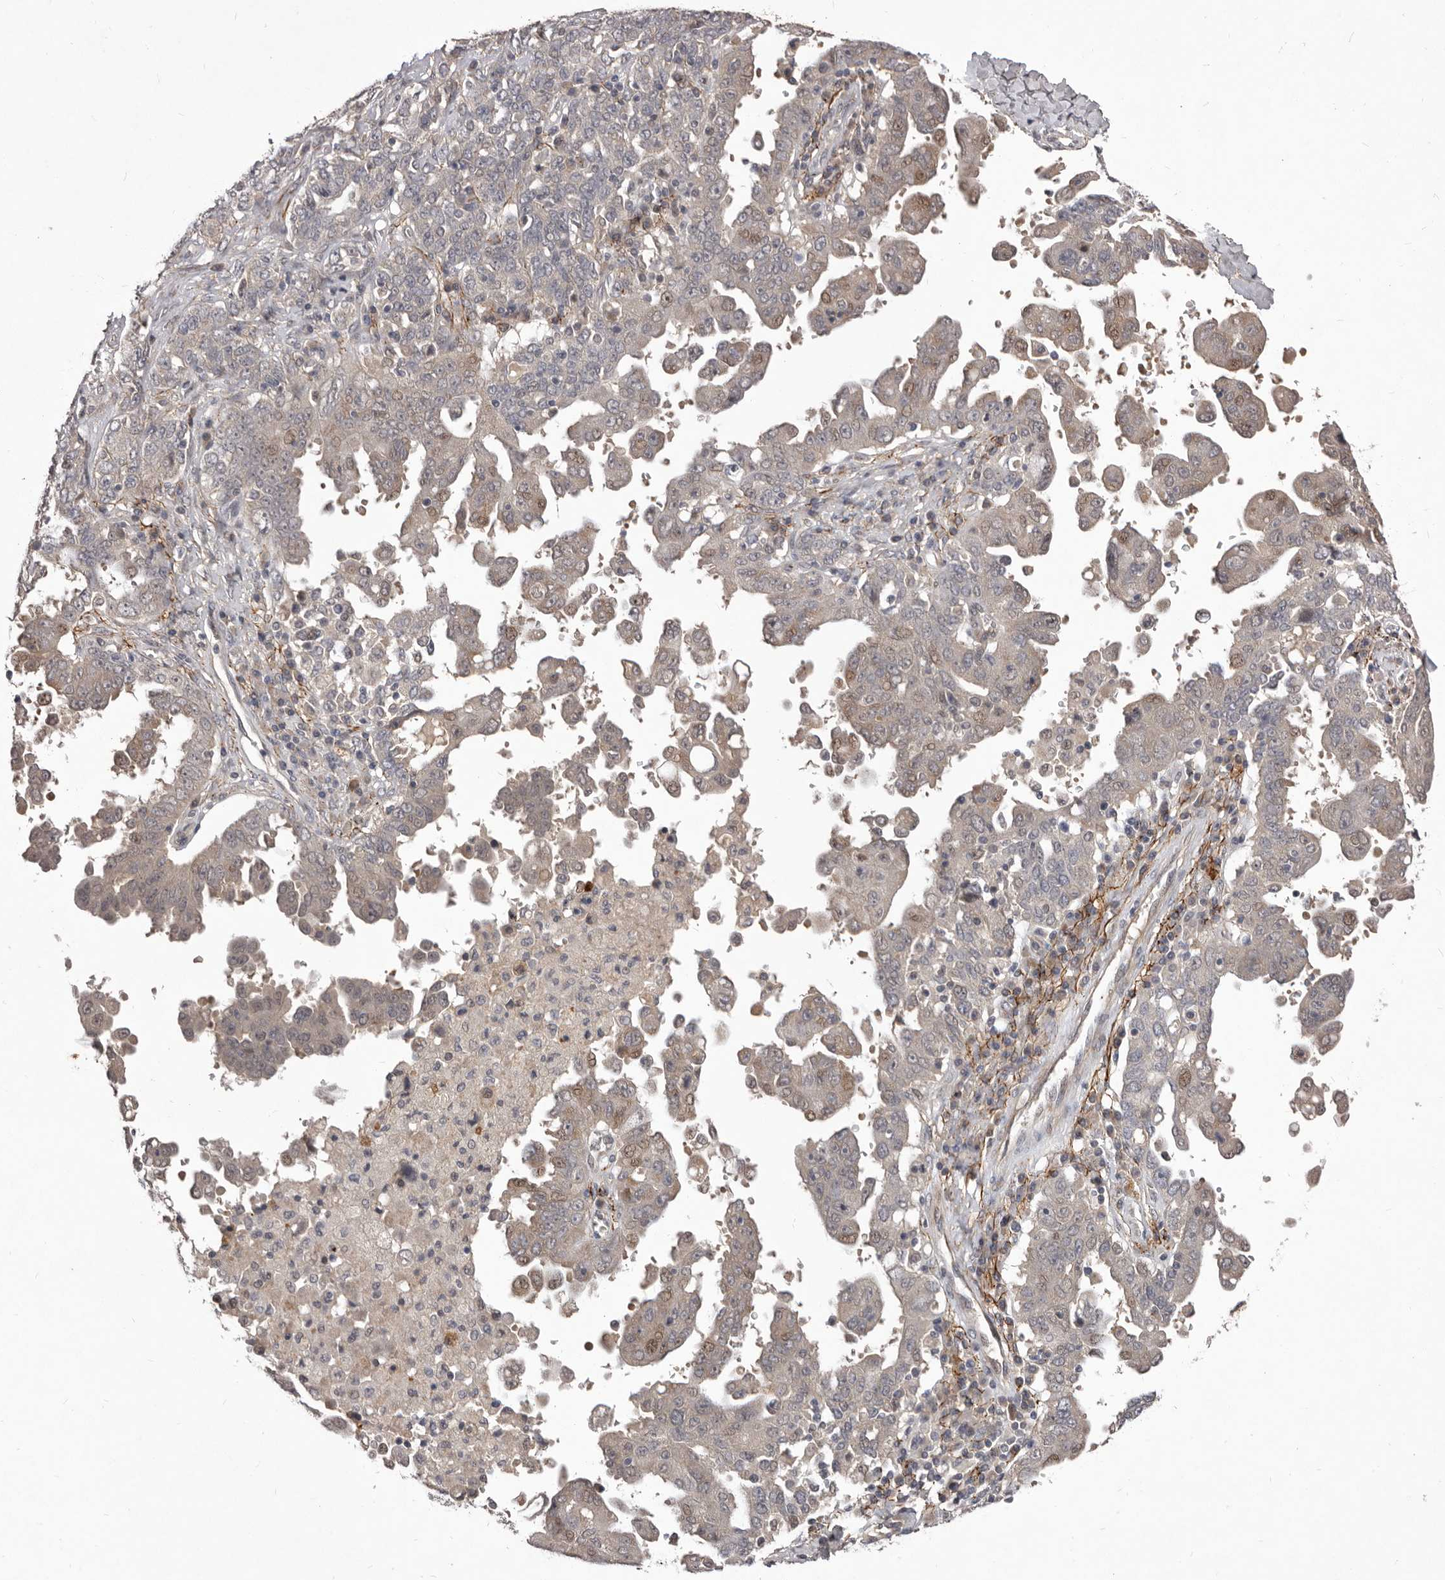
{"staining": {"intensity": "weak", "quantity": "<25%", "location": "cytoplasmic/membranous"}, "tissue": "ovarian cancer", "cell_type": "Tumor cells", "image_type": "cancer", "snomed": [{"axis": "morphology", "description": "Carcinoma, endometroid"}, {"axis": "topography", "description": "Ovary"}], "caption": "Ovarian cancer stained for a protein using immunohistochemistry (IHC) shows no positivity tumor cells.", "gene": "HBS1L", "patient": {"sex": "female", "age": 62}}